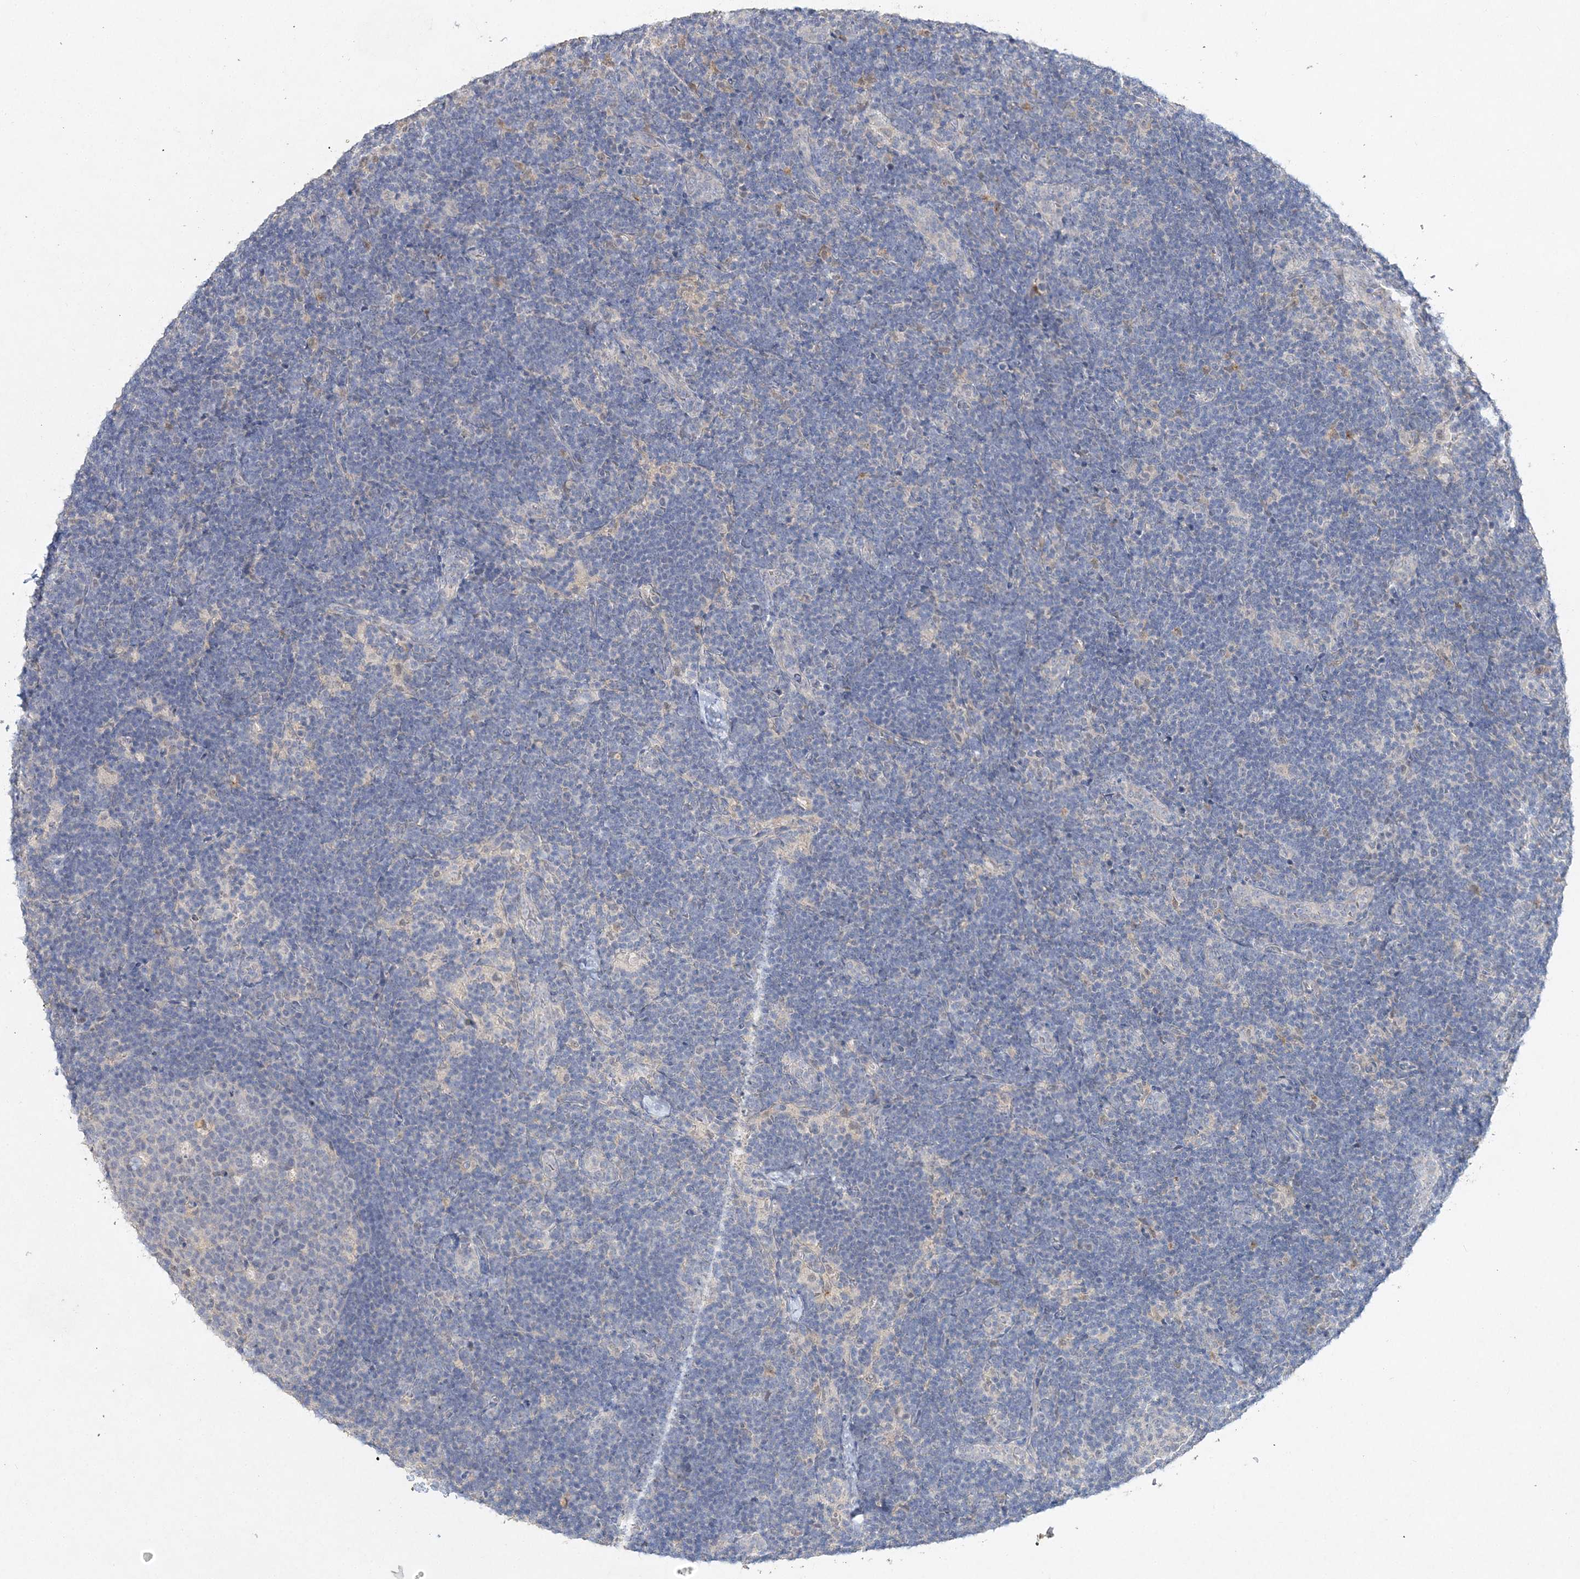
{"staining": {"intensity": "negative", "quantity": "none", "location": "none"}, "tissue": "lymph node", "cell_type": "Germinal center cells", "image_type": "normal", "snomed": [{"axis": "morphology", "description": "Normal tissue, NOS"}, {"axis": "topography", "description": "Lymph node"}], "caption": "Histopathology image shows no protein staining in germinal center cells of normal lymph node. Brightfield microscopy of IHC stained with DAB (3,3'-diaminobenzidine) (brown) and hematoxylin (blue), captured at high magnification.", "gene": "MAT2B", "patient": {"sex": "female", "age": 22}}